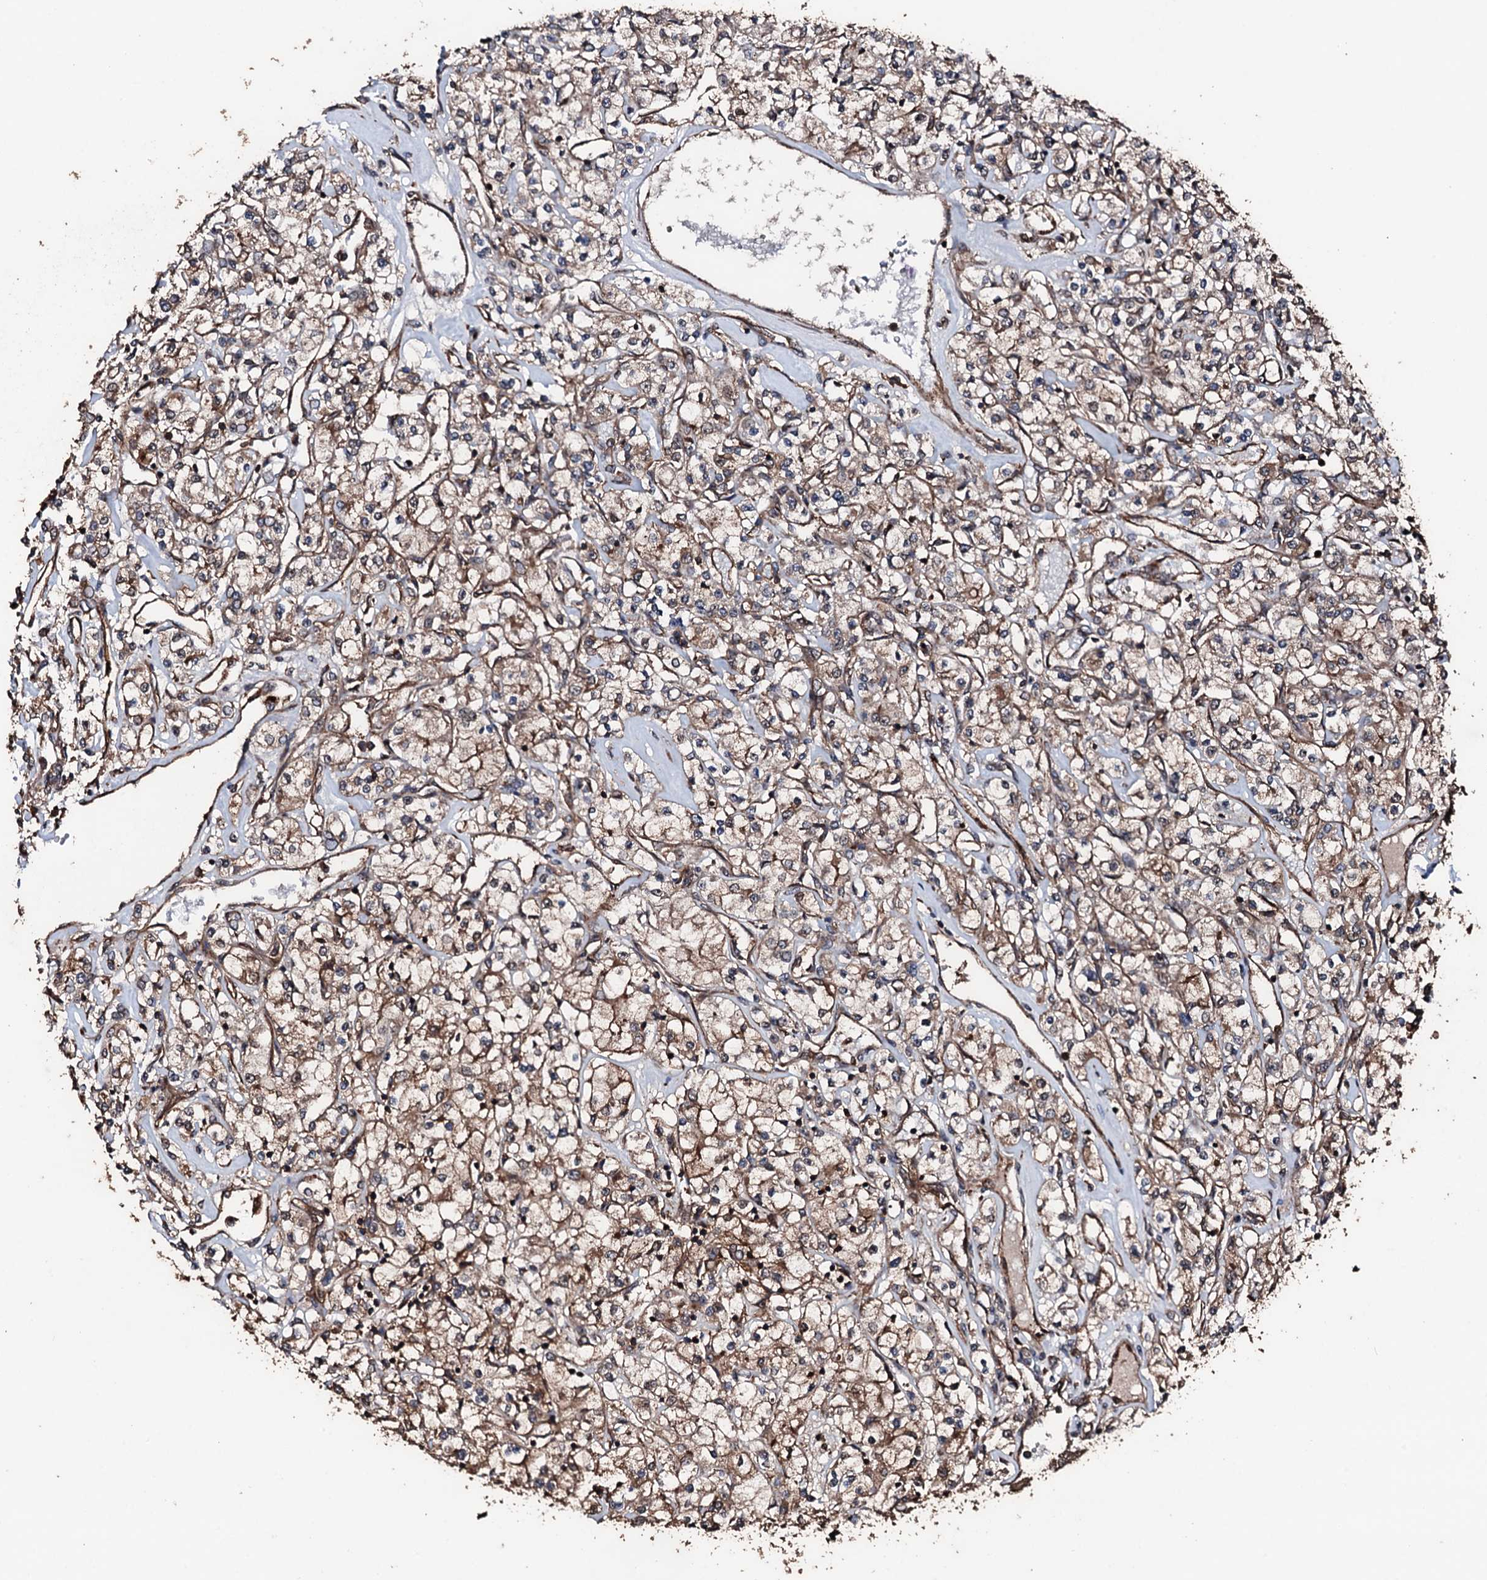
{"staining": {"intensity": "moderate", "quantity": ">75%", "location": "cytoplasmic/membranous"}, "tissue": "renal cancer", "cell_type": "Tumor cells", "image_type": "cancer", "snomed": [{"axis": "morphology", "description": "Adenocarcinoma, NOS"}, {"axis": "topography", "description": "Kidney"}], "caption": "Protein staining of adenocarcinoma (renal) tissue exhibits moderate cytoplasmic/membranous positivity in approximately >75% of tumor cells.", "gene": "KIF18A", "patient": {"sex": "female", "age": 59}}